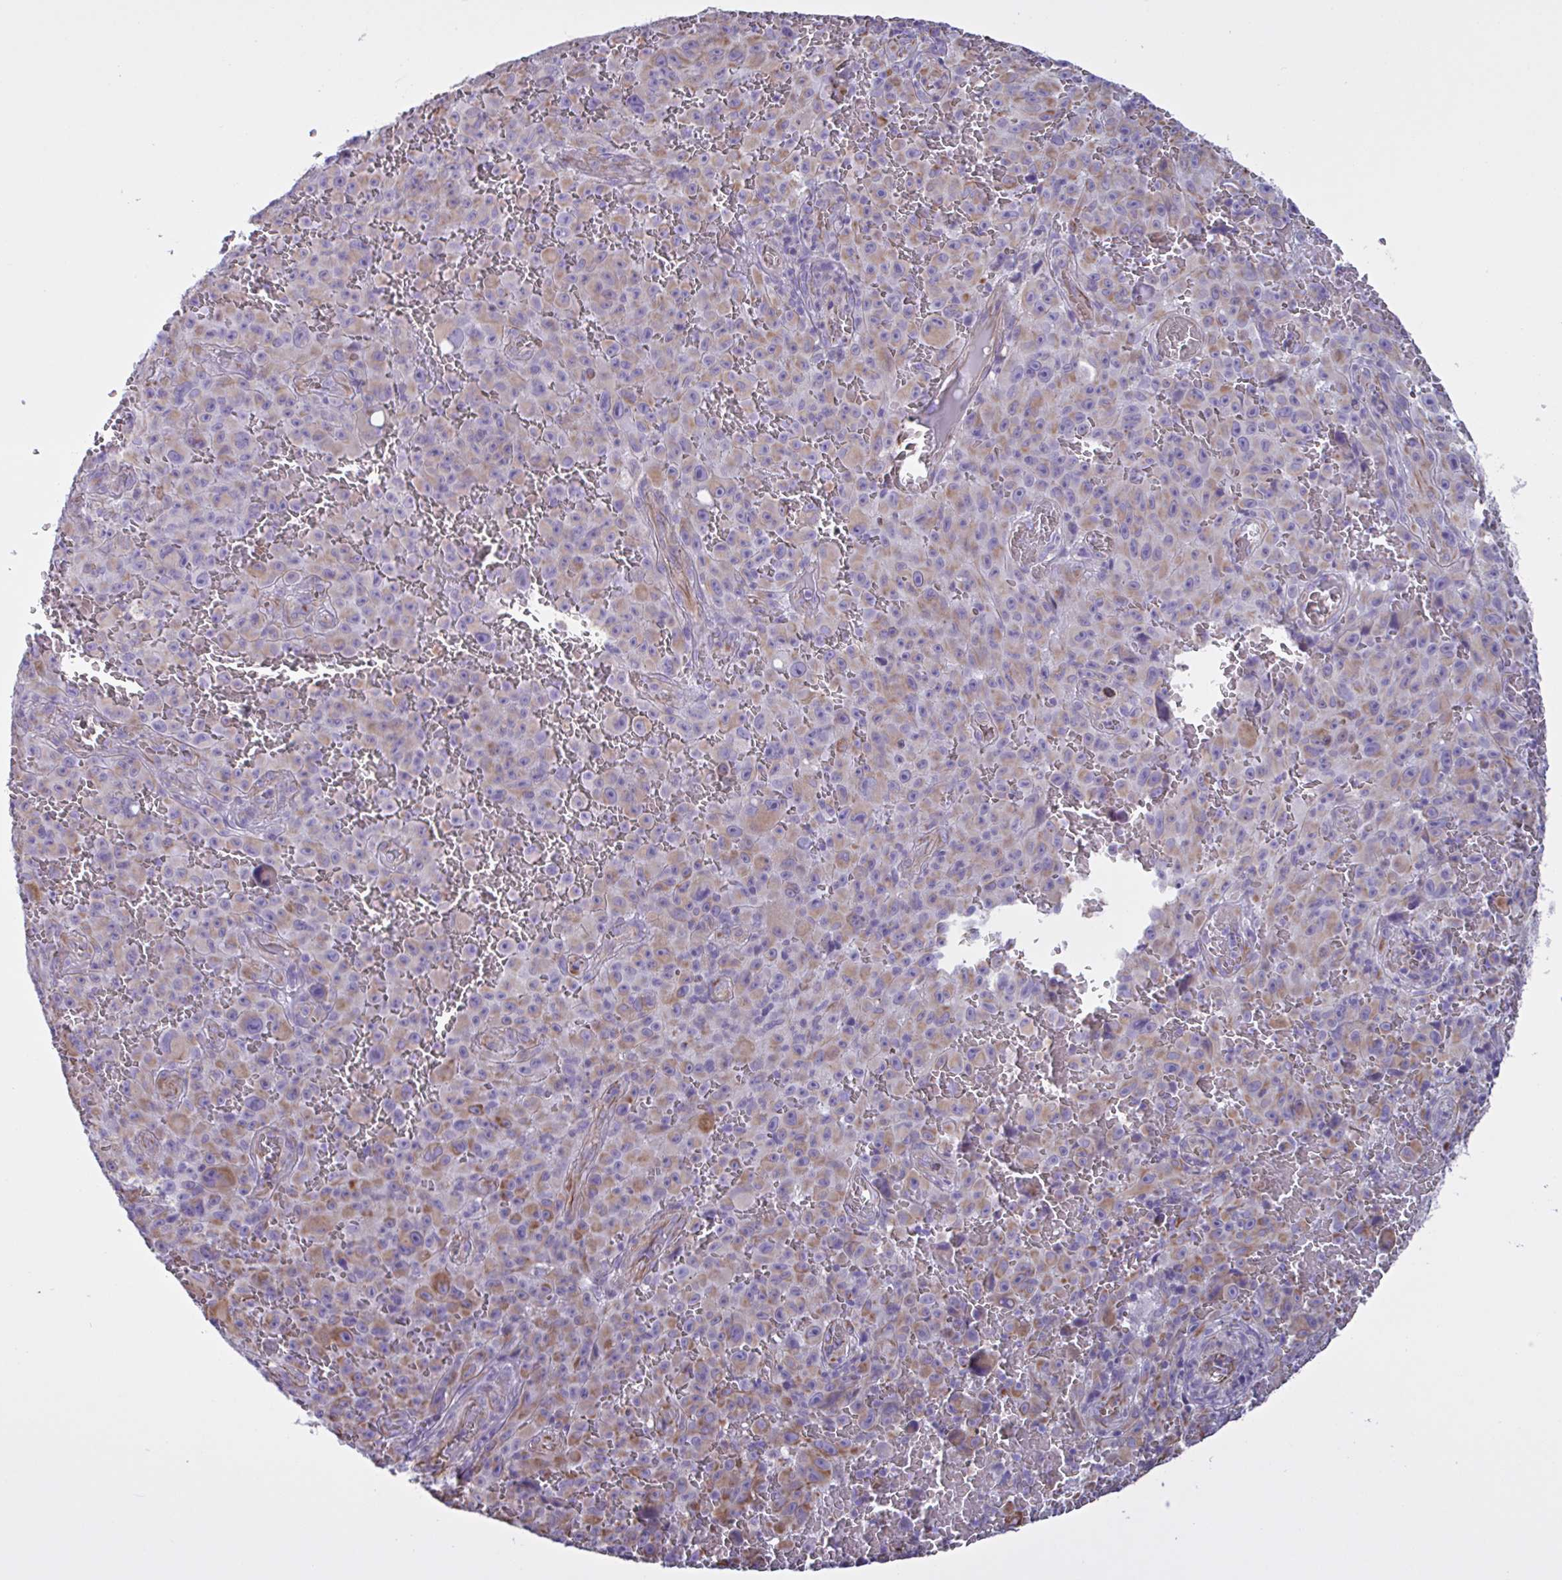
{"staining": {"intensity": "moderate", "quantity": ">75%", "location": "cytoplasmic/membranous"}, "tissue": "melanoma", "cell_type": "Tumor cells", "image_type": "cancer", "snomed": [{"axis": "morphology", "description": "Malignant melanoma, NOS"}, {"axis": "topography", "description": "Skin"}], "caption": "Moderate cytoplasmic/membranous protein positivity is seen in about >75% of tumor cells in malignant melanoma. The staining is performed using DAB (3,3'-diaminobenzidine) brown chromogen to label protein expression. The nuclei are counter-stained blue using hematoxylin.", "gene": "TMEM86B", "patient": {"sex": "female", "age": 82}}